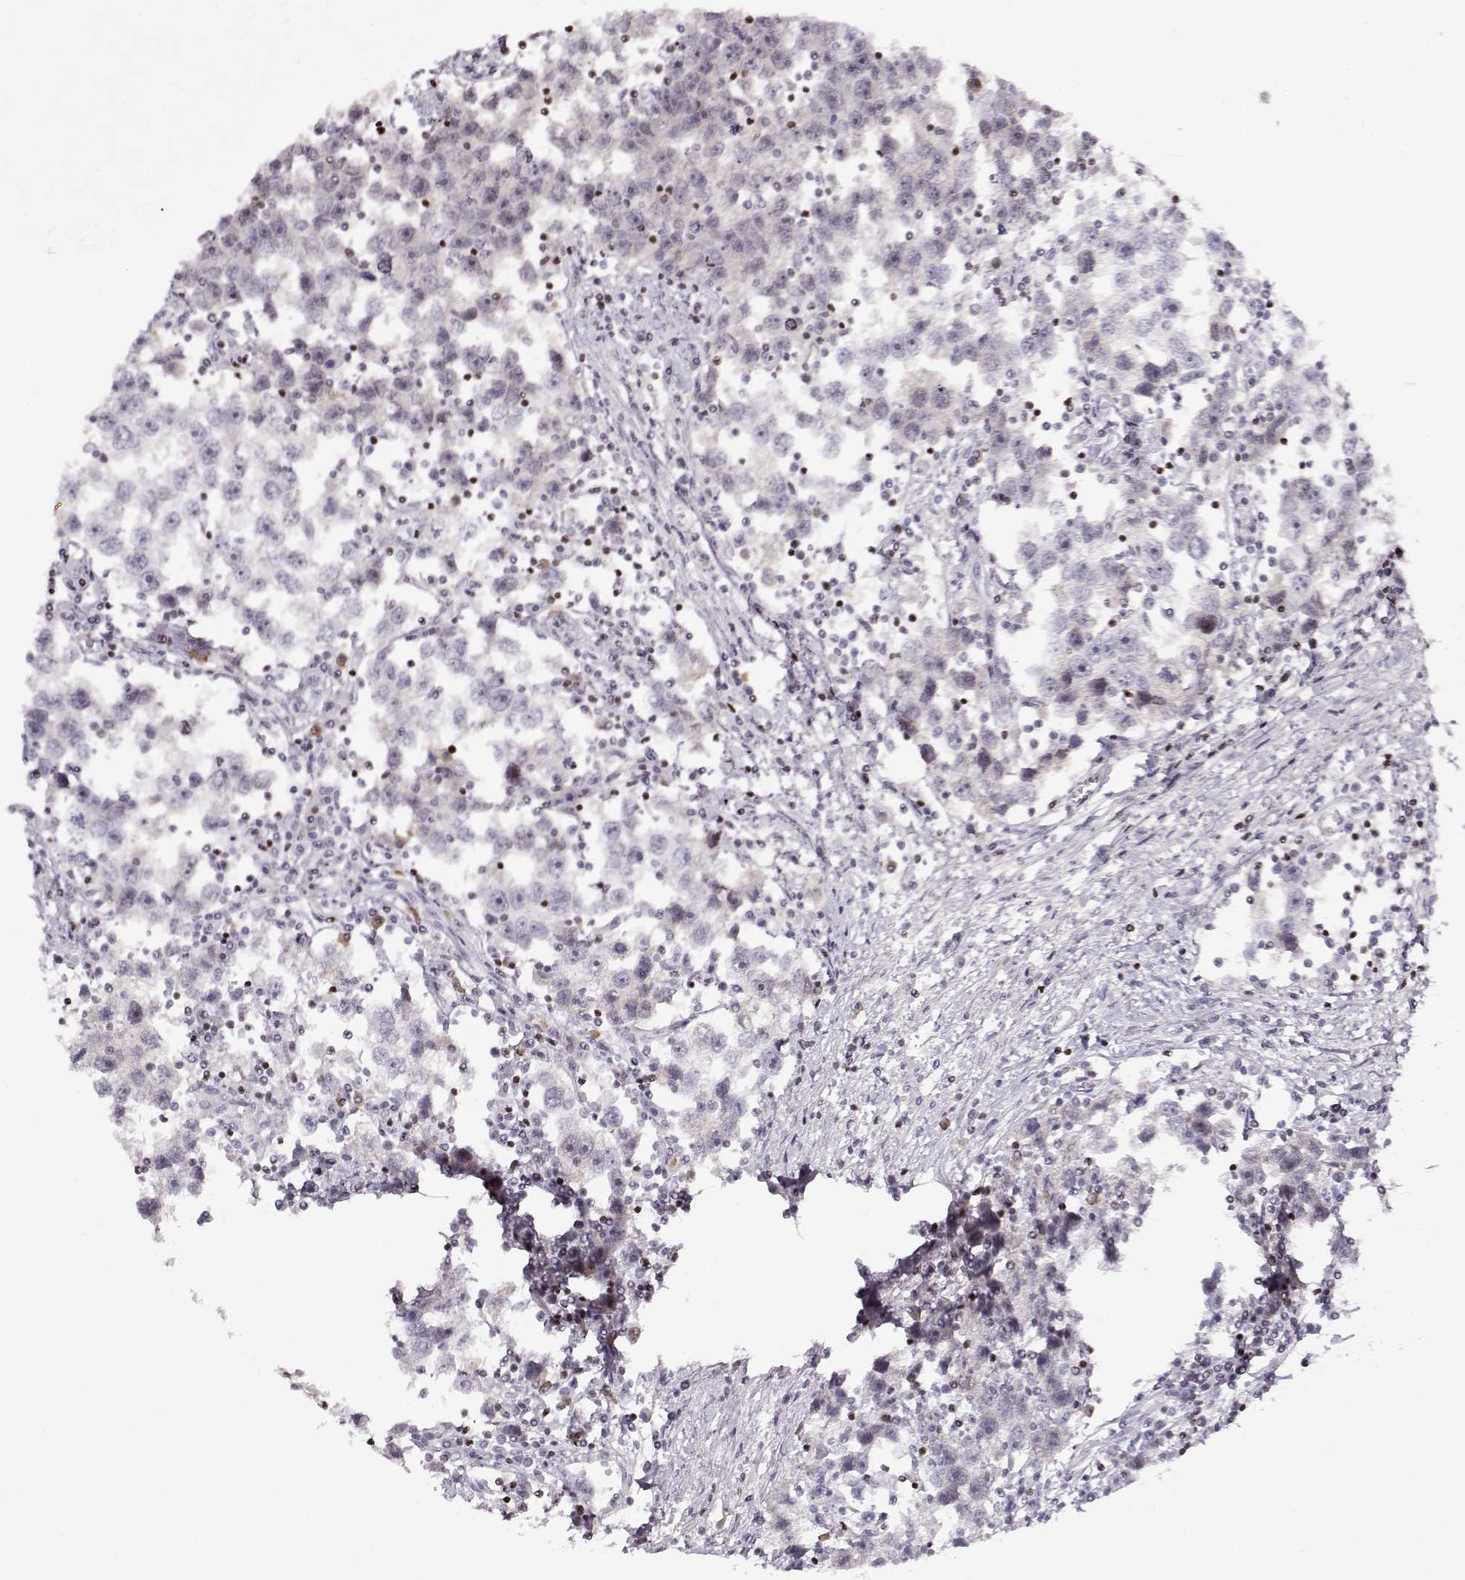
{"staining": {"intensity": "negative", "quantity": "none", "location": "none"}, "tissue": "testis cancer", "cell_type": "Tumor cells", "image_type": "cancer", "snomed": [{"axis": "morphology", "description": "Seminoma, NOS"}, {"axis": "topography", "description": "Testis"}], "caption": "Immunohistochemistry of seminoma (testis) demonstrates no staining in tumor cells. (DAB immunohistochemistry, high magnification).", "gene": "CRX", "patient": {"sex": "male", "age": 30}}